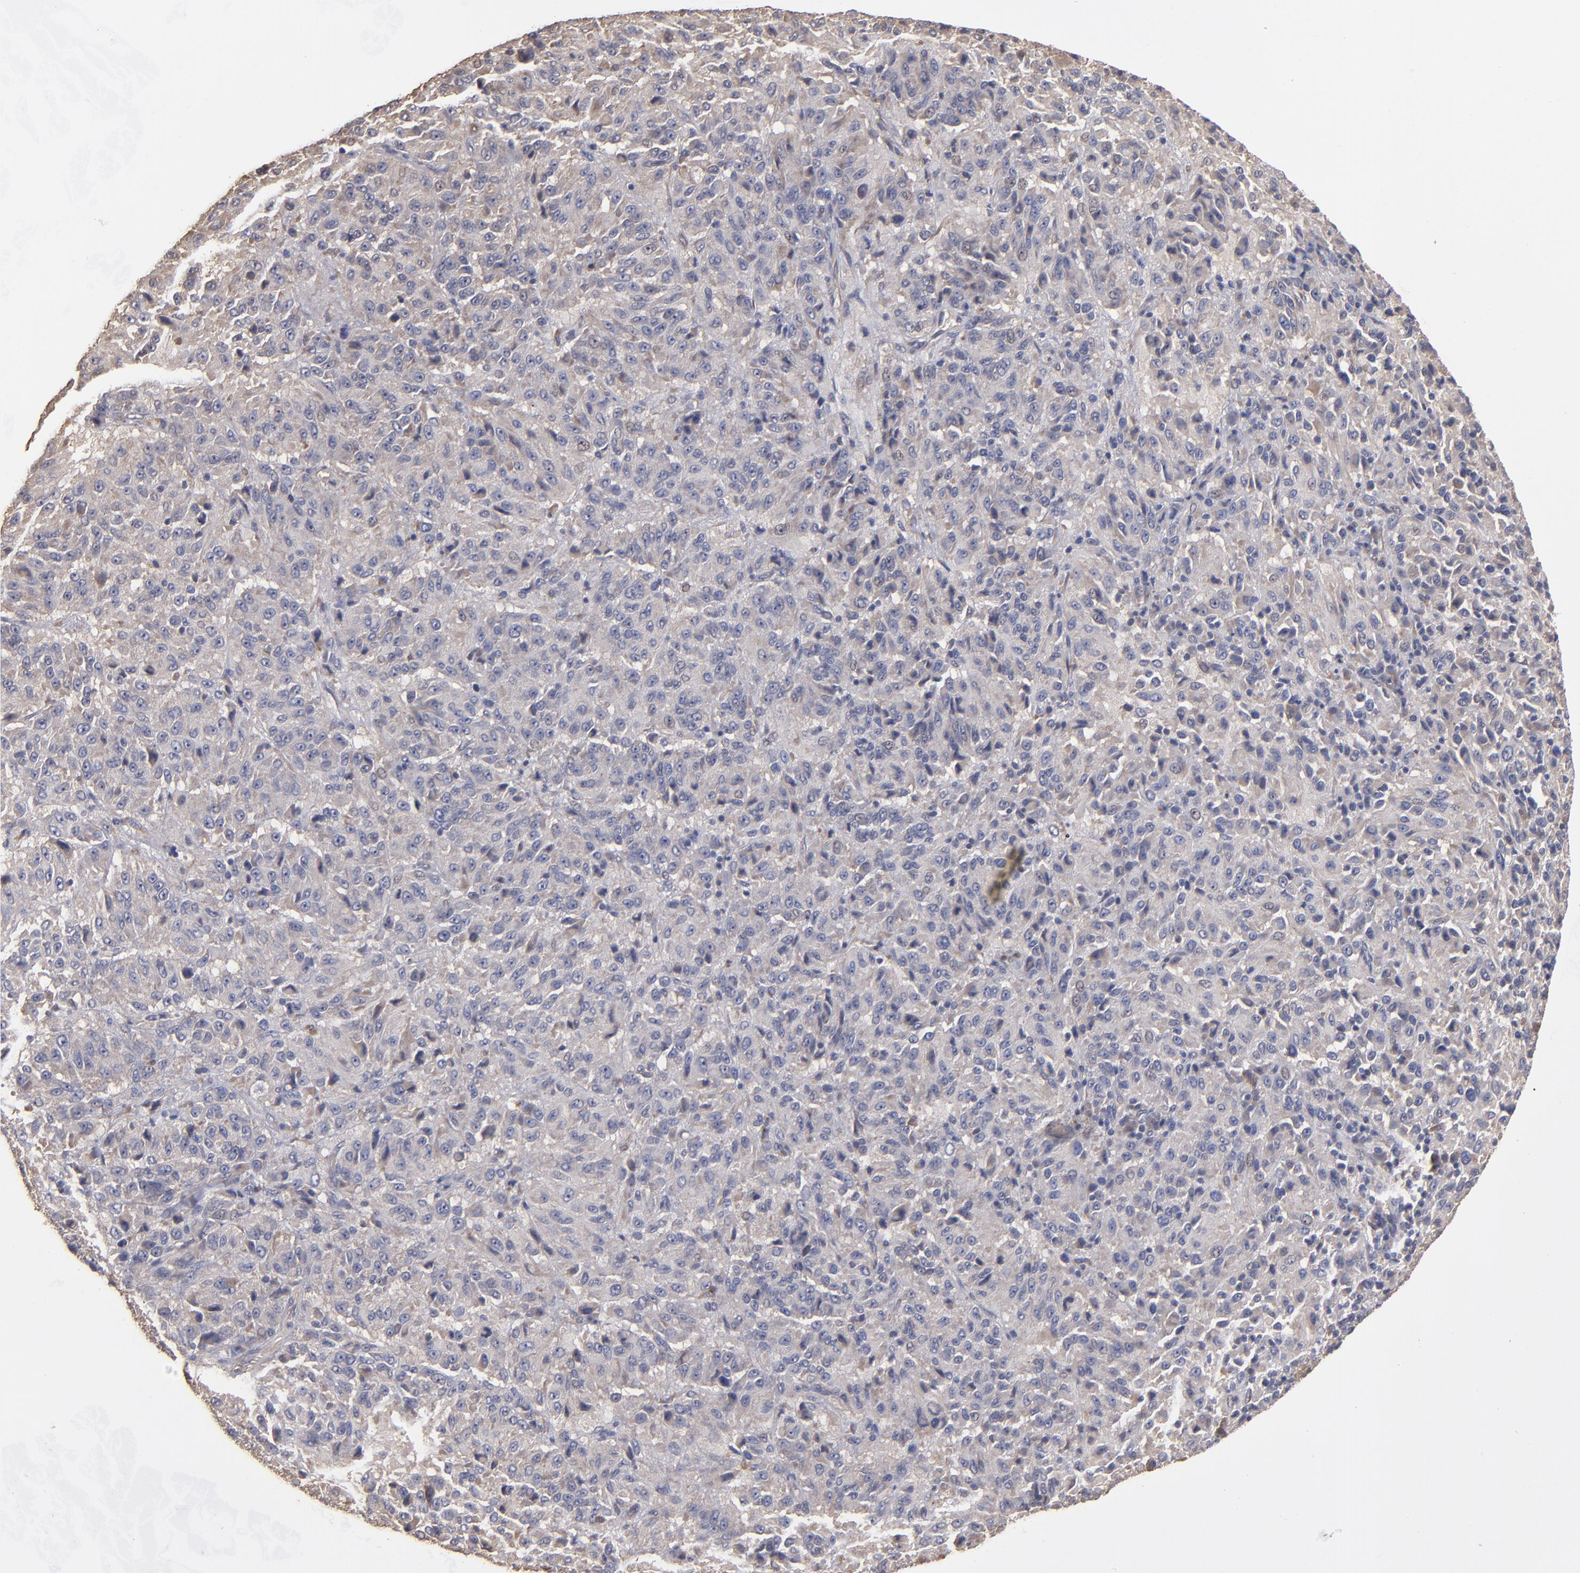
{"staining": {"intensity": "weak", "quantity": ">75%", "location": "cytoplasmic/membranous"}, "tissue": "melanoma", "cell_type": "Tumor cells", "image_type": "cancer", "snomed": [{"axis": "morphology", "description": "Malignant melanoma, Metastatic site"}, {"axis": "topography", "description": "Lung"}], "caption": "Melanoma was stained to show a protein in brown. There is low levels of weak cytoplasmic/membranous positivity in approximately >75% of tumor cells.", "gene": "DMD", "patient": {"sex": "male", "age": 64}}